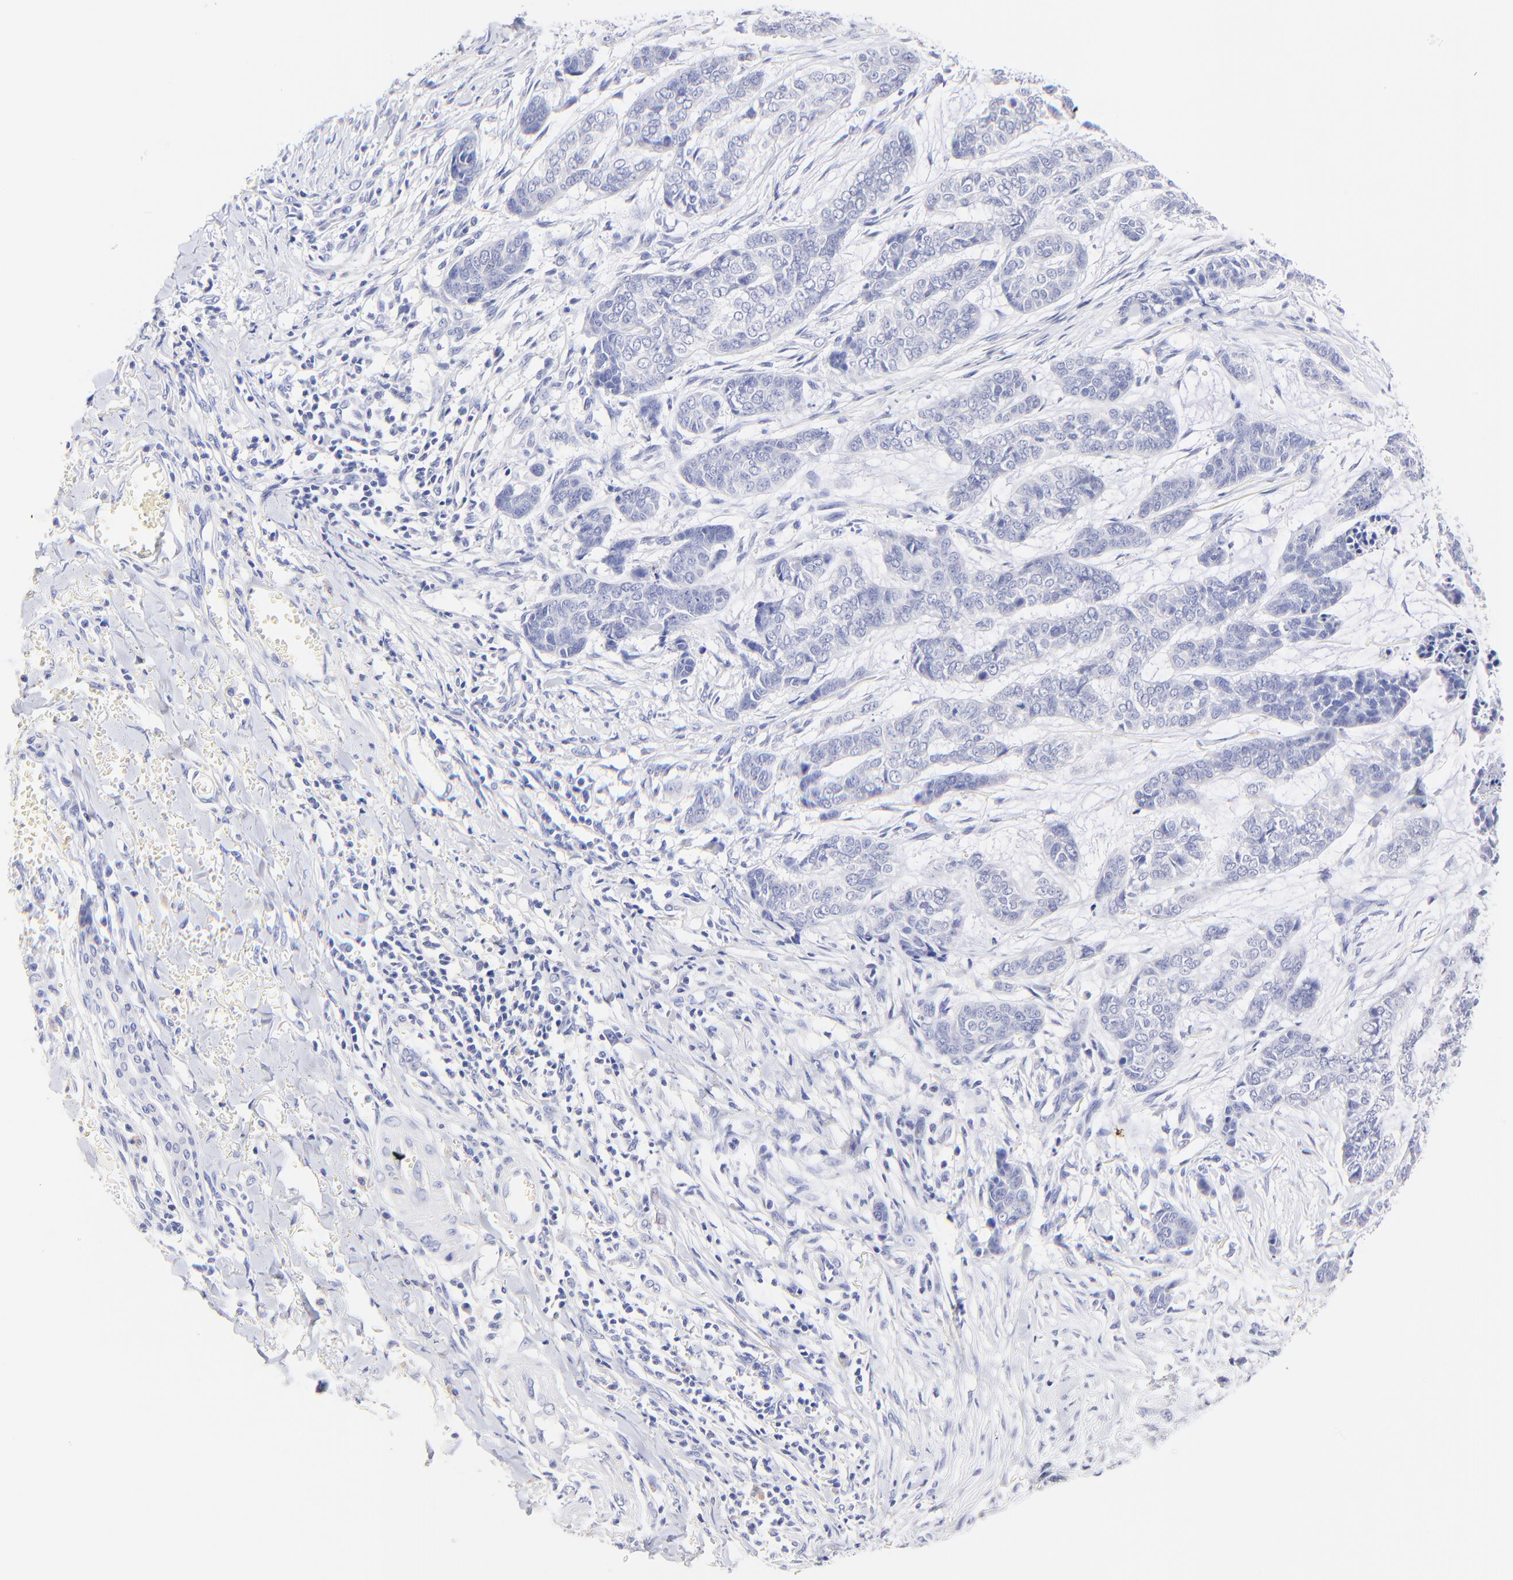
{"staining": {"intensity": "negative", "quantity": "none", "location": "none"}, "tissue": "skin cancer", "cell_type": "Tumor cells", "image_type": "cancer", "snomed": [{"axis": "morphology", "description": "Basal cell carcinoma"}, {"axis": "topography", "description": "Skin"}], "caption": "This histopathology image is of basal cell carcinoma (skin) stained with immunohistochemistry (IHC) to label a protein in brown with the nuclei are counter-stained blue. There is no staining in tumor cells. Brightfield microscopy of IHC stained with DAB (brown) and hematoxylin (blue), captured at high magnification.", "gene": "RAB3A", "patient": {"sex": "female", "age": 64}}